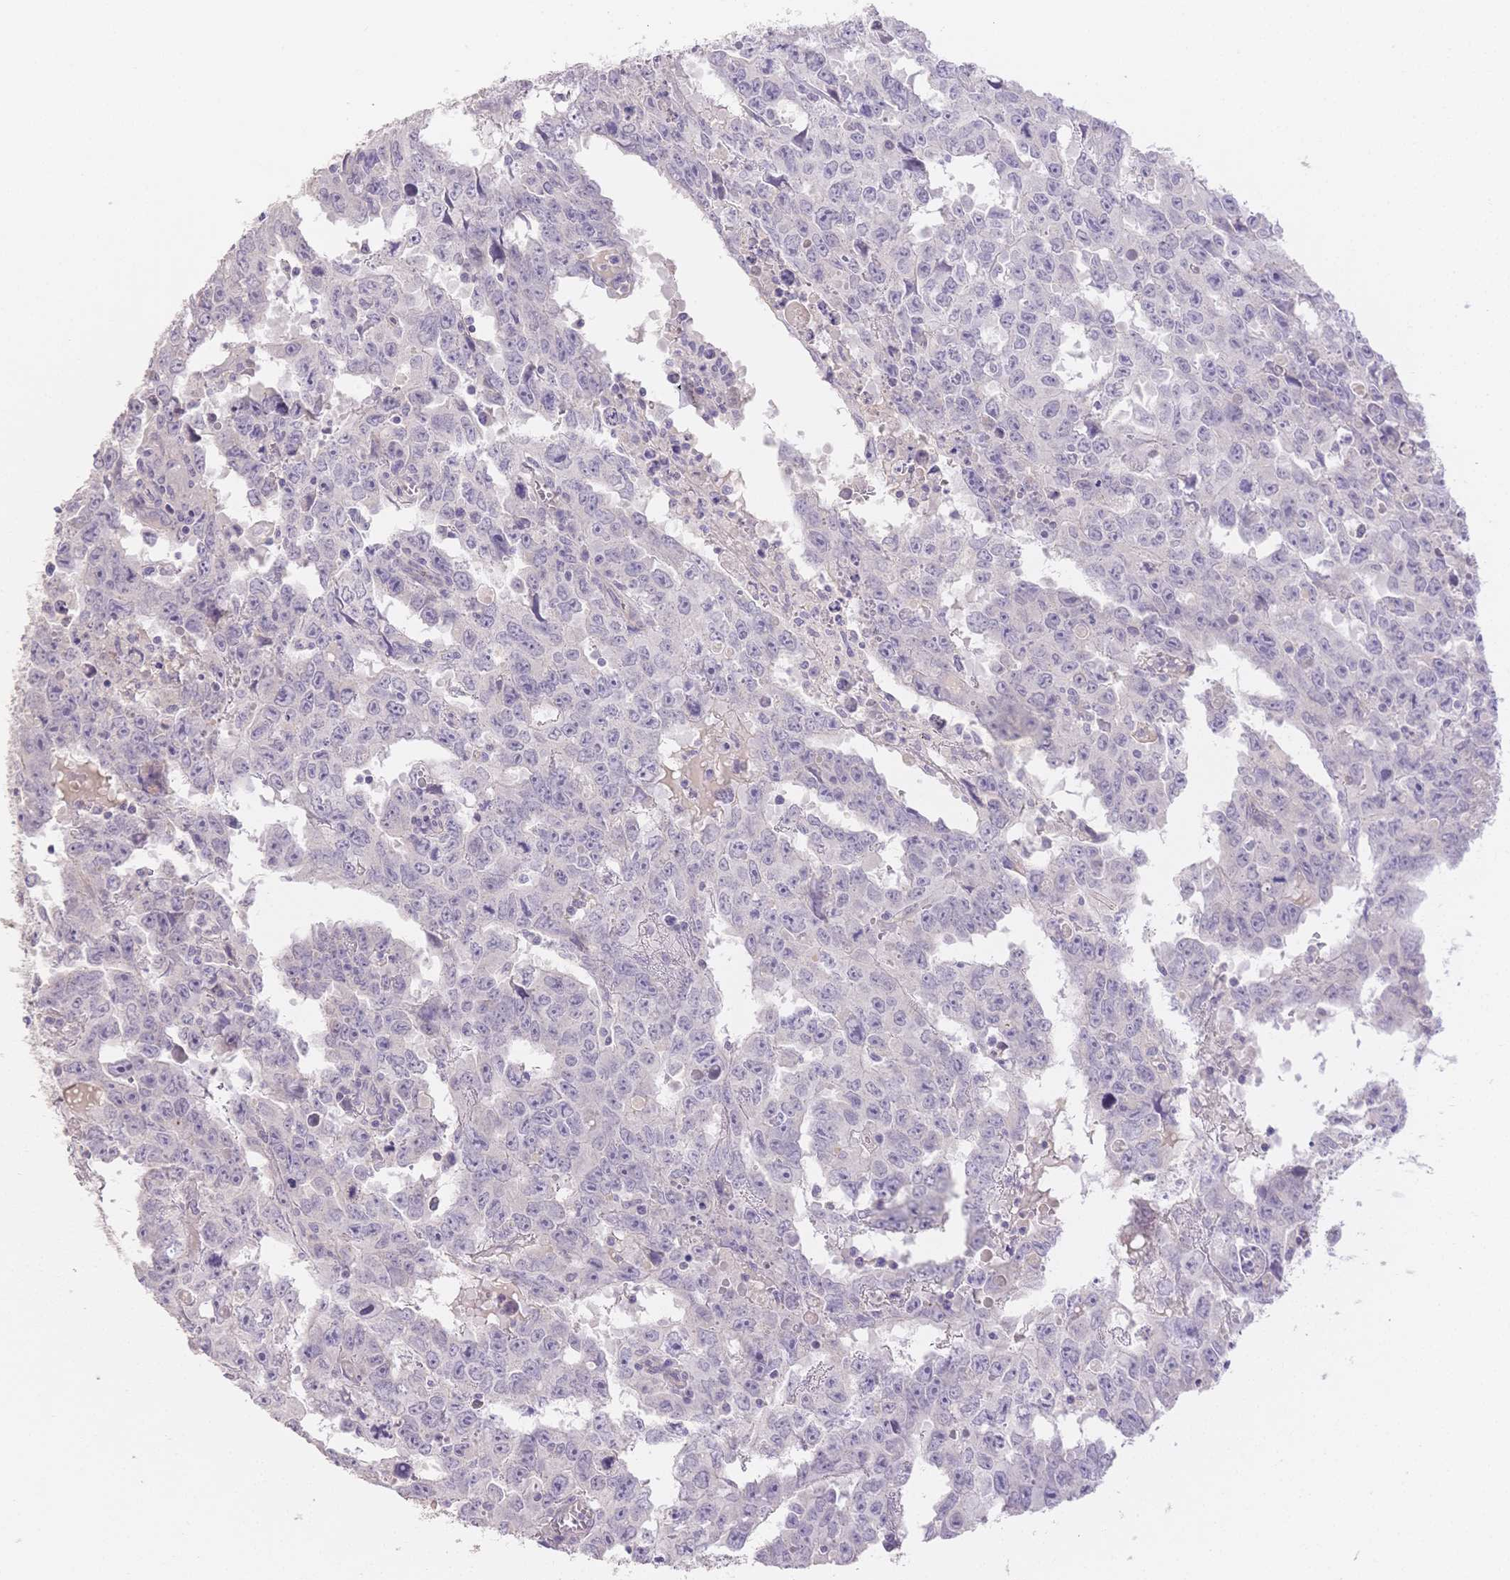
{"staining": {"intensity": "negative", "quantity": "none", "location": "none"}, "tissue": "testis cancer", "cell_type": "Tumor cells", "image_type": "cancer", "snomed": [{"axis": "morphology", "description": "Carcinoma, Embryonal, NOS"}, {"axis": "topography", "description": "Testis"}], "caption": "This is an IHC micrograph of testis embryonal carcinoma. There is no staining in tumor cells.", "gene": "SUV39H2", "patient": {"sex": "male", "age": 22}}